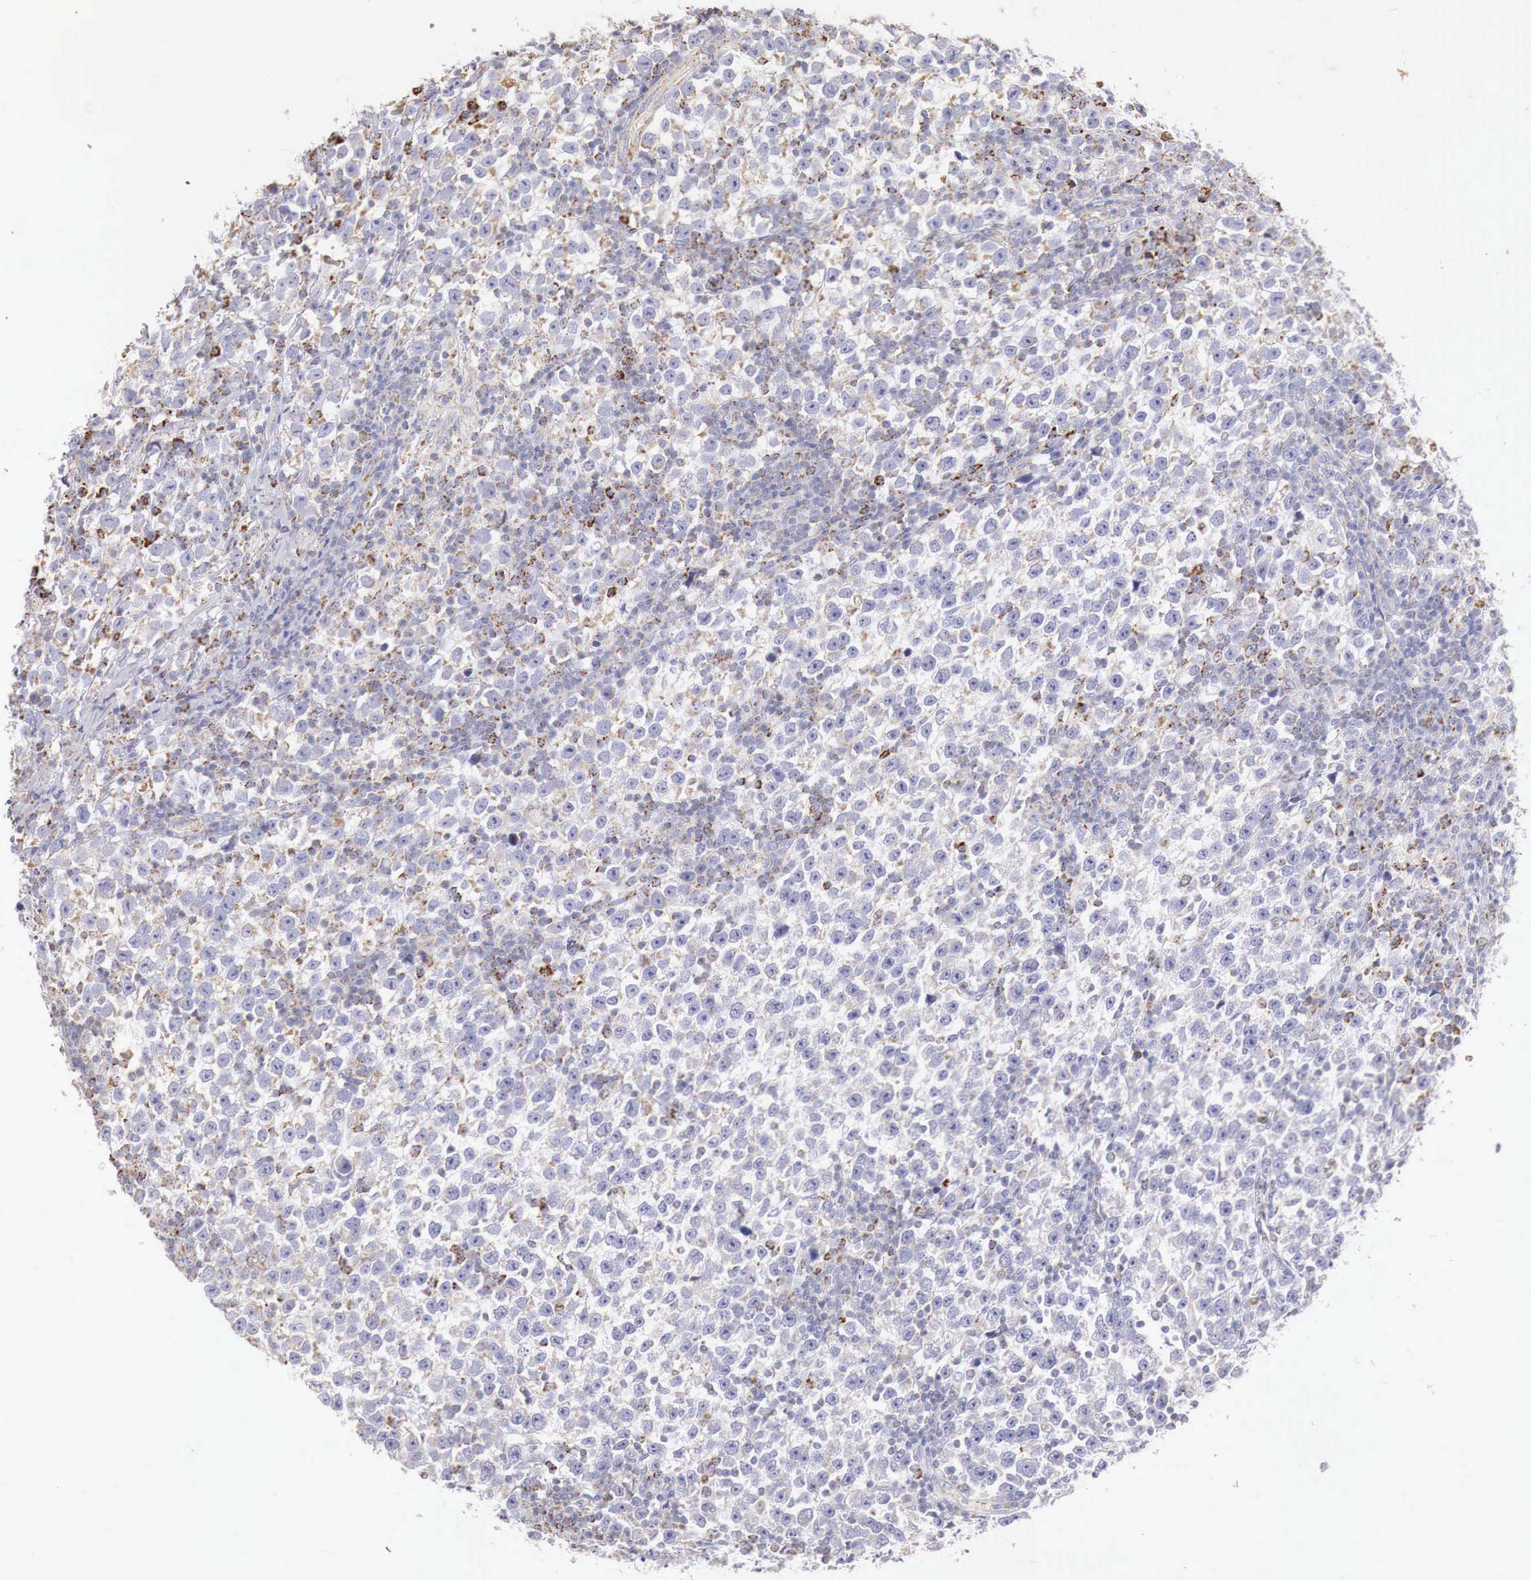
{"staining": {"intensity": "negative", "quantity": "none", "location": "none"}, "tissue": "testis cancer", "cell_type": "Tumor cells", "image_type": "cancer", "snomed": [{"axis": "morphology", "description": "Seminoma, NOS"}, {"axis": "topography", "description": "Testis"}], "caption": "Tumor cells show no significant positivity in testis seminoma.", "gene": "IDH3G", "patient": {"sex": "male", "age": 43}}